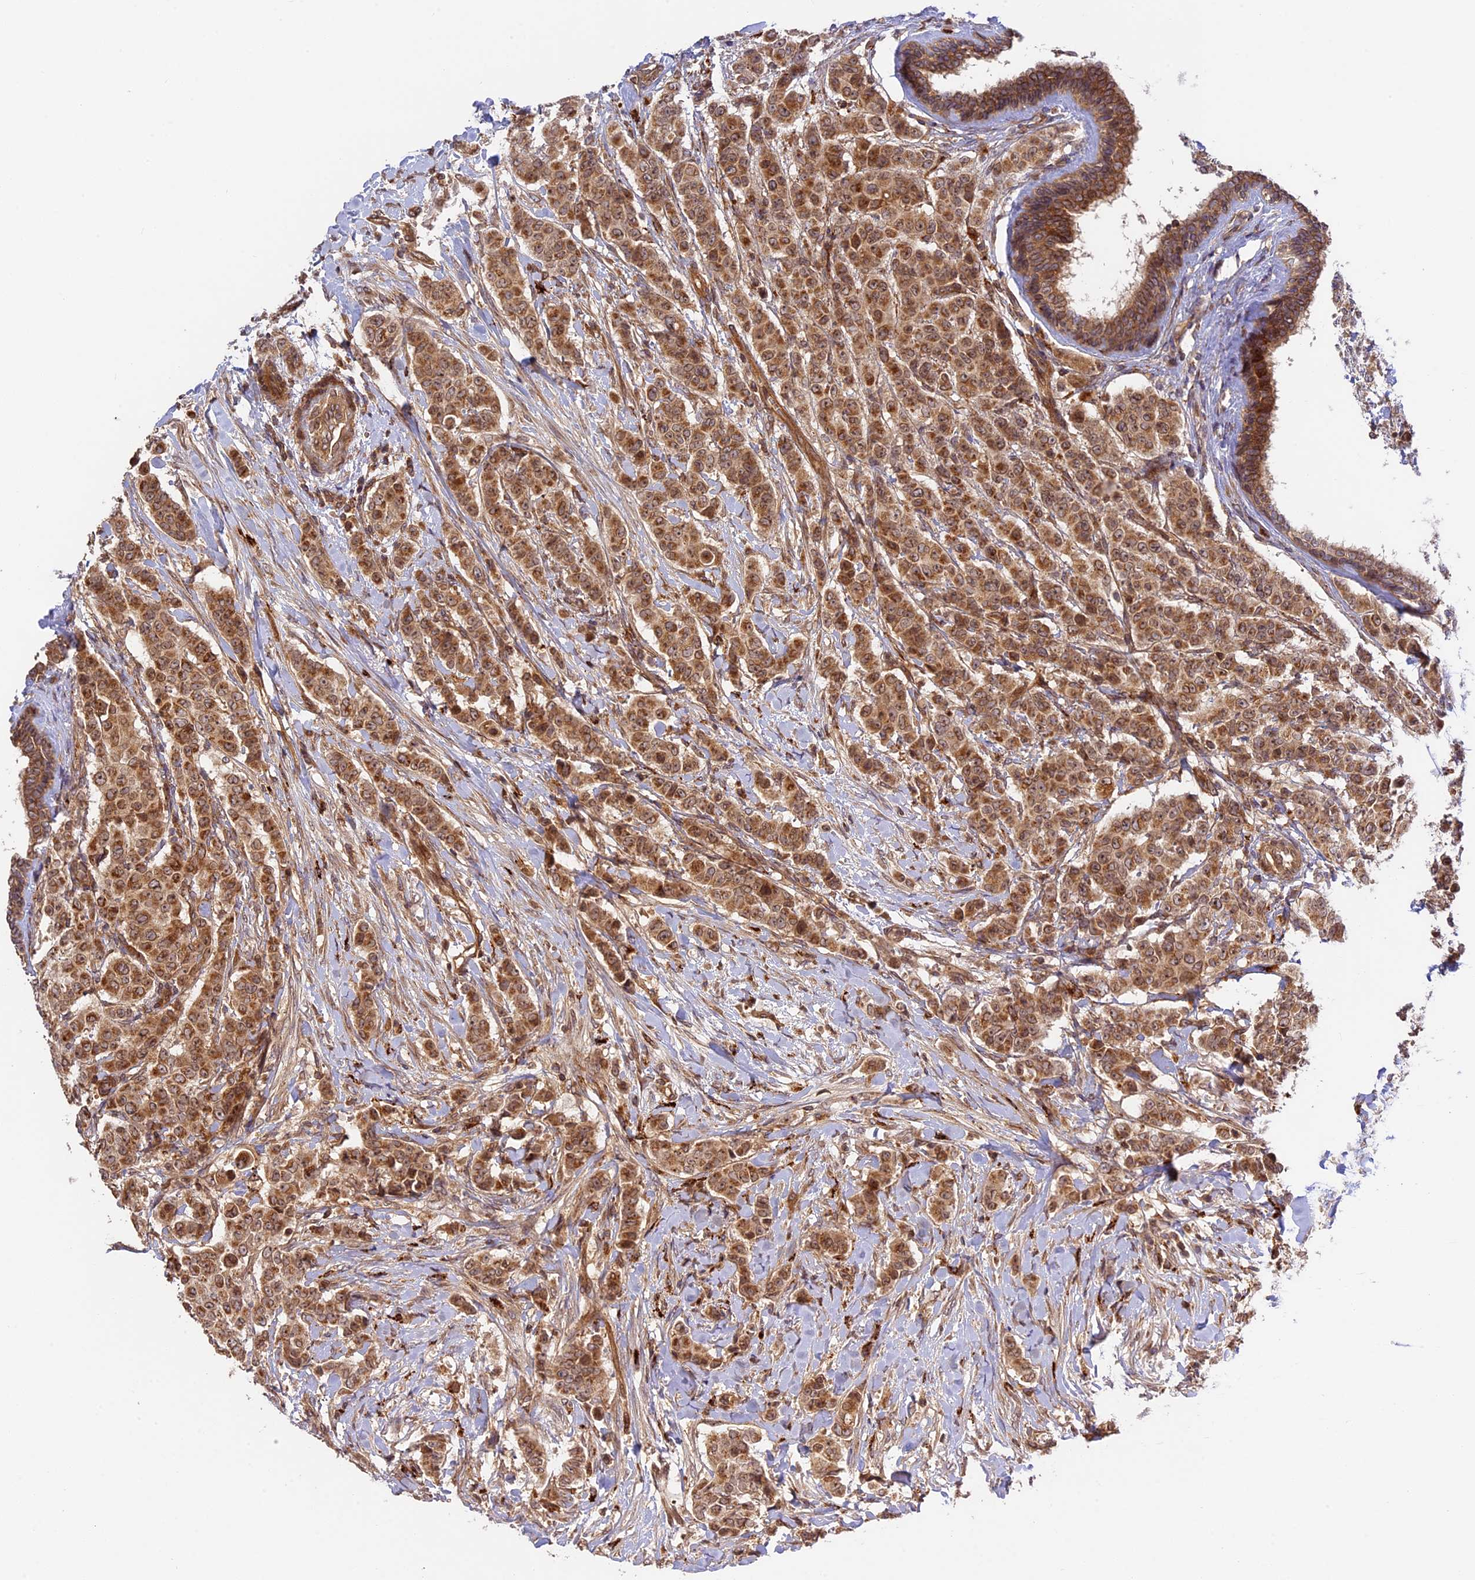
{"staining": {"intensity": "moderate", "quantity": ">75%", "location": "cytoplasmic/membranous,nuclear"}, "tissue": "breast cancer", "cell_type": "Tumor cells", "image_type": "cancer", "snomed": [{"axis": "morphology", "description": "Duct carcinoma"}, {"axis": "topography", "description": "Breast"}], "caption": "This photomicrograph reveals immunohistochemistry (IHC) staining of breast cancer, with medium moderate cytoplasmic/membranous and nuclear expression in about >75% of tumor cells.", "gene": "DGKH", "patient": {"sex": "female", "age": 40}}